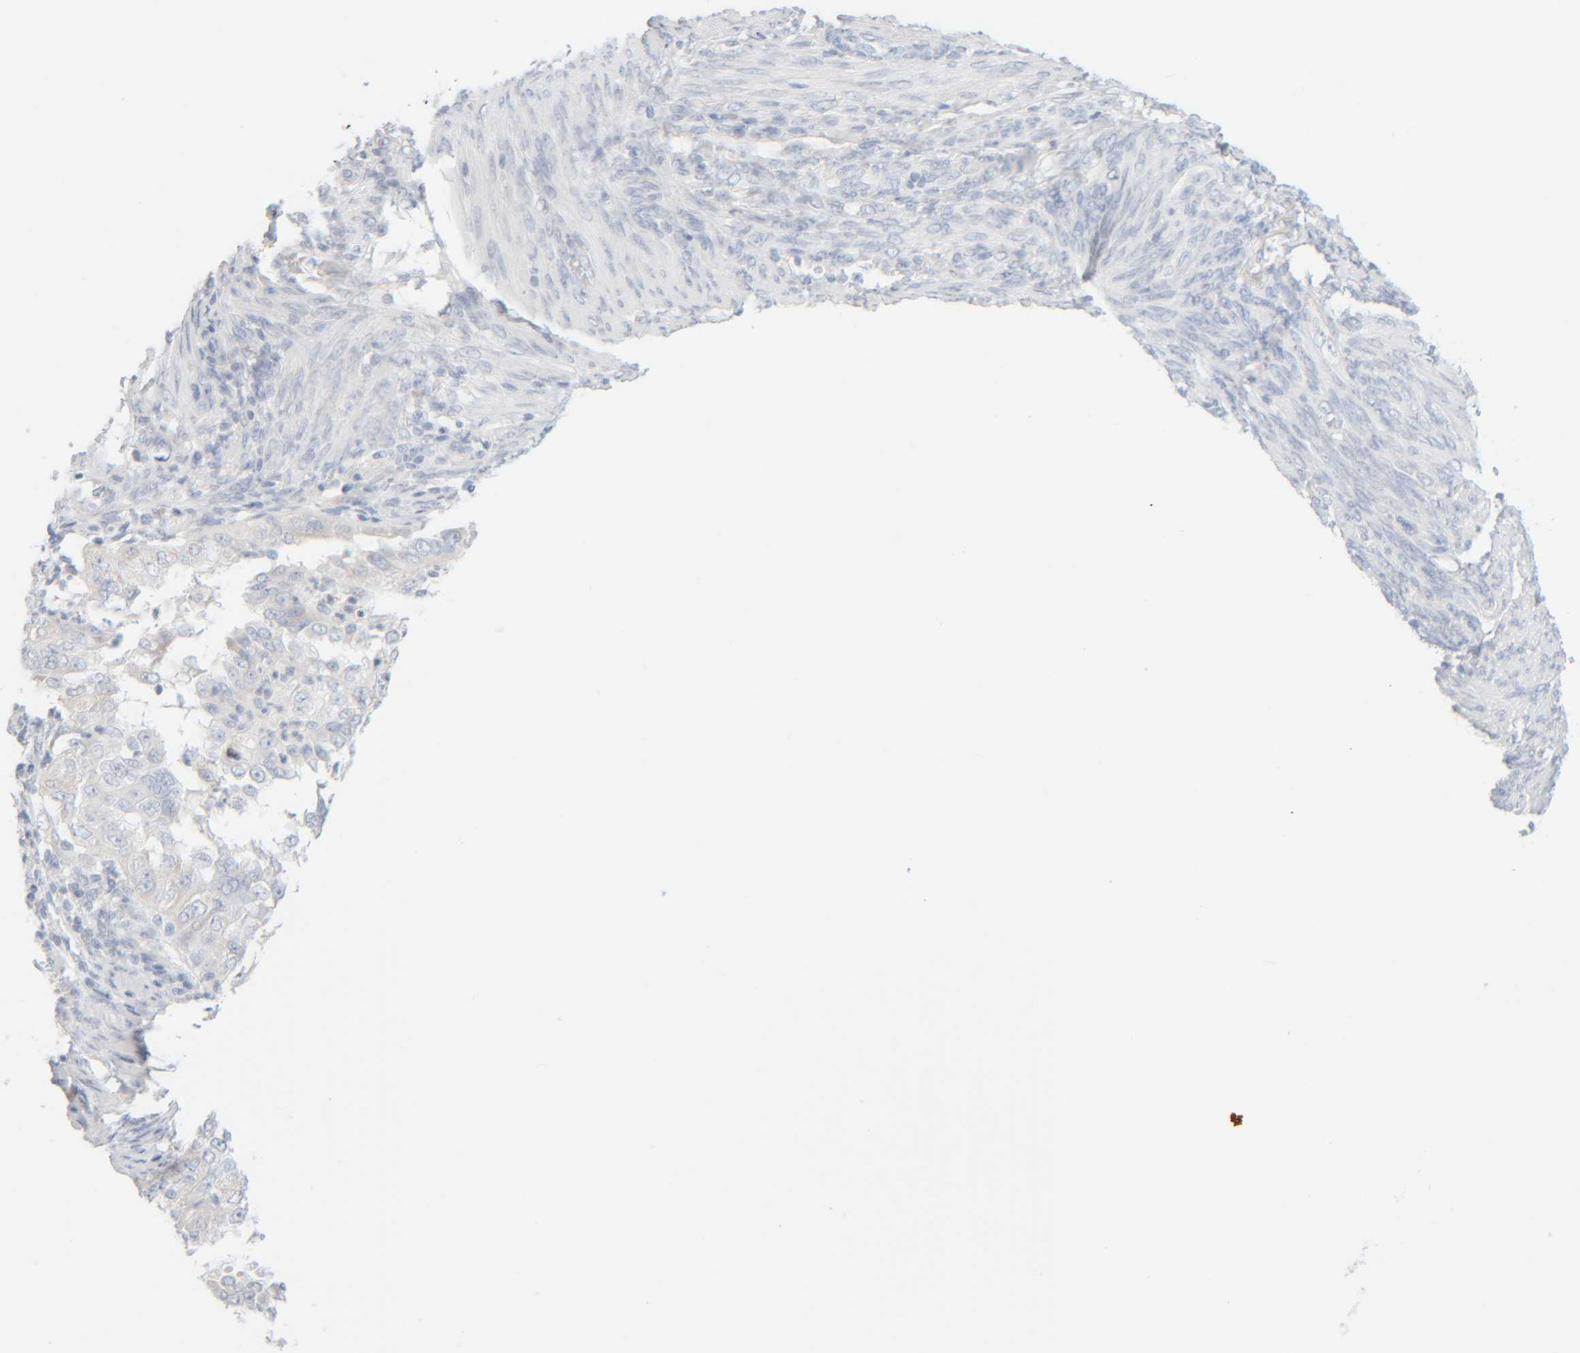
{"staining": {"intensity": "negative", "quantity": "none", "location": "none"}, "tissue": "endometrial cancer", "cell_type": "Tumor cells", "image_type": "cancer", "snomed": [{"axis": "morphology", "description": "Adenocarcinoma, NOS"}, {"axis": "topography", "description": "Endometrium"}], "caption": "Immunohistochemistry photomicrograph of adenocarcinoma (endometrial) stained for a protein (brown), which displays no staining in tumor cells.", "gene": "RIDA", "patient": {"sex": "female", "age": 85}}